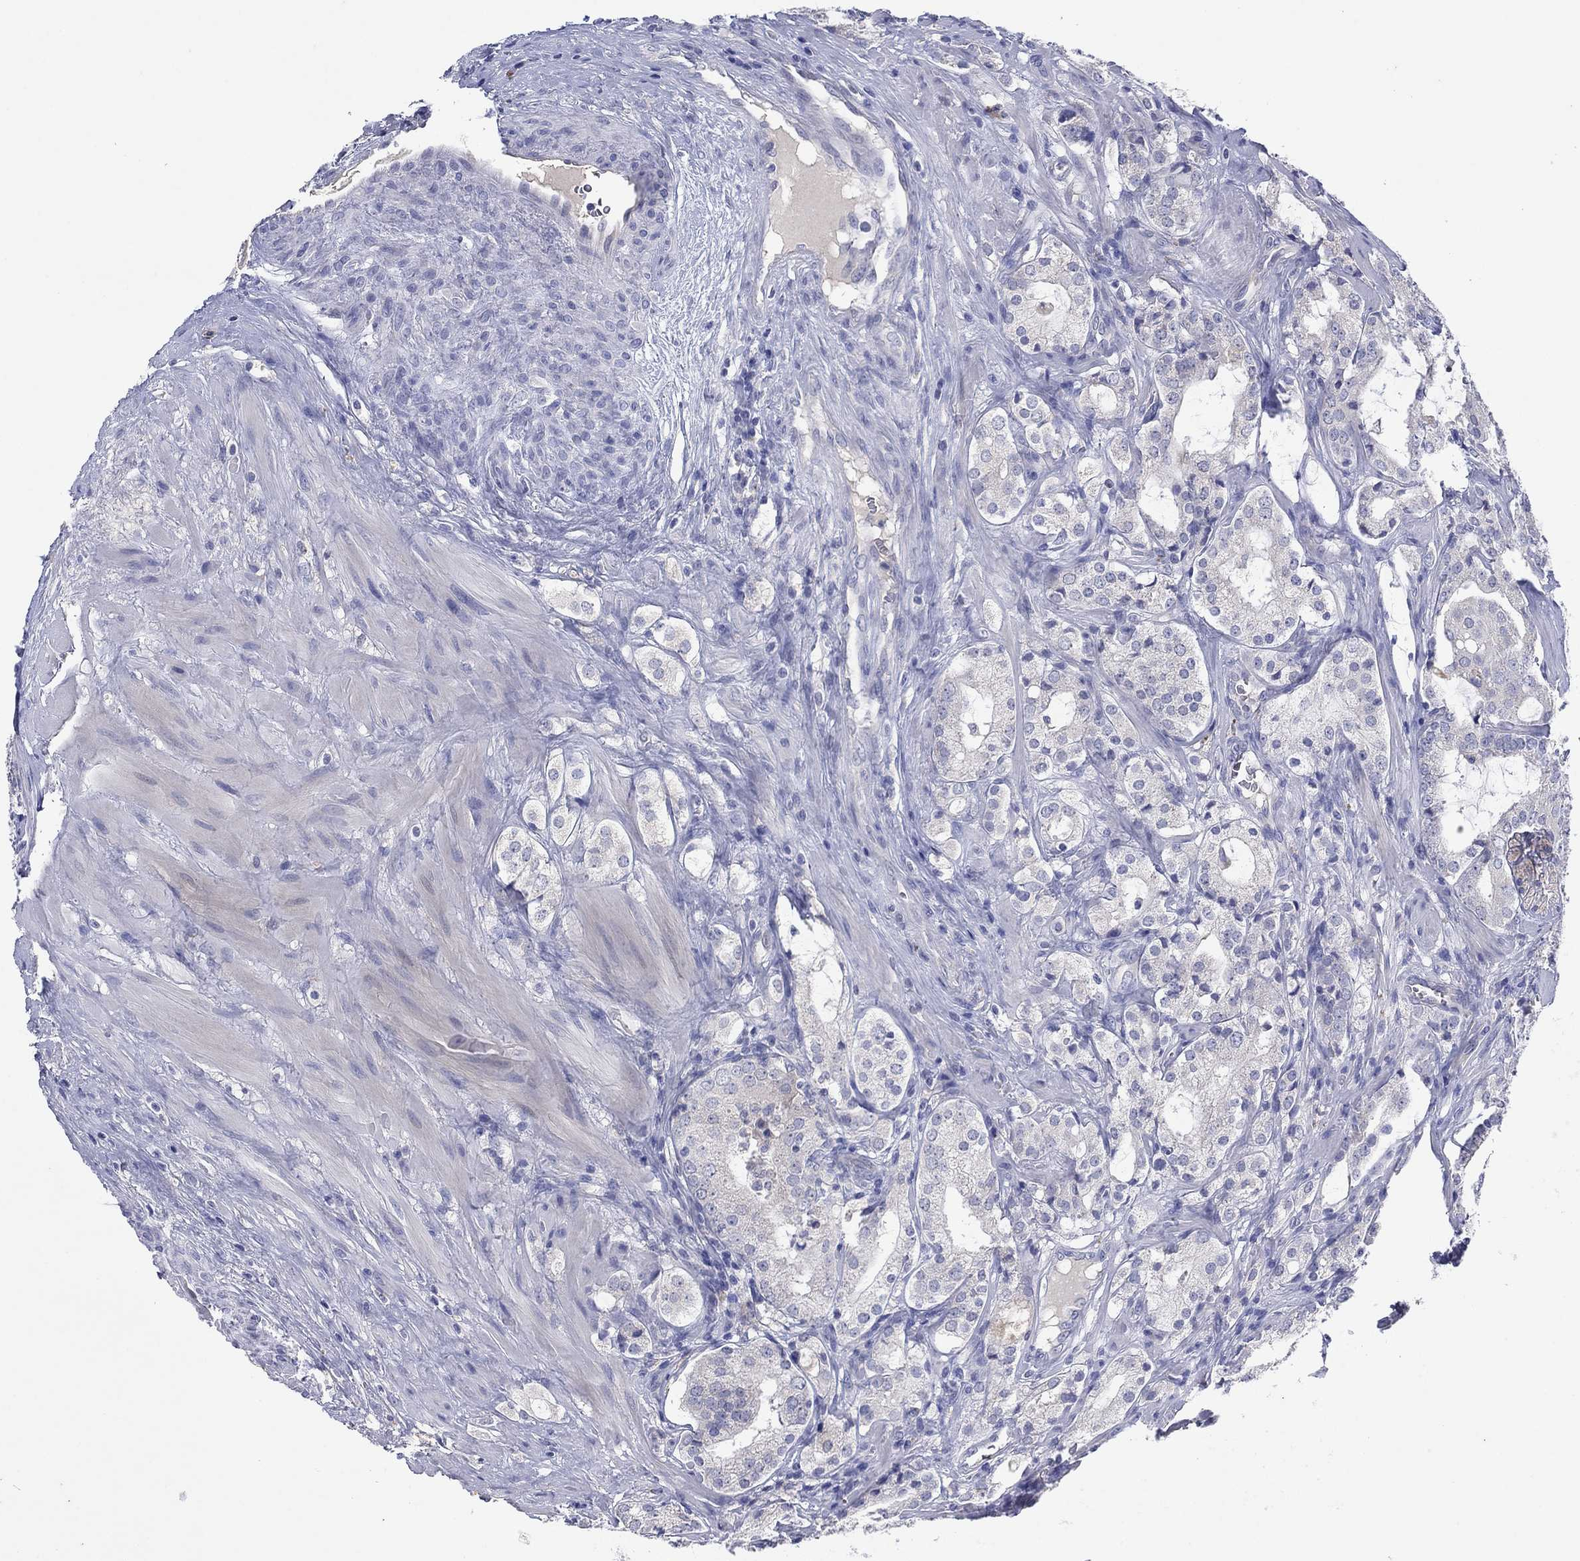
{"staining": {"intensity": "negative", "quantity": "none", "location": "none"}, "tissue": "prostate cancer", "cell_type": "Tumor cells", "image_type": "cancer", "snomed": [{"axis": "morphology", "description": "Adenocarcinoma, NOS"}, {"axis": "topography", "description": "Prostate"}], "caption": "Adenocarcinoma (prostate) stained for a protein using immunohistochemistry displays no expression tumor cells.", "gene": "PLCL2", "patient": {"sex": "male", "age": 66}}